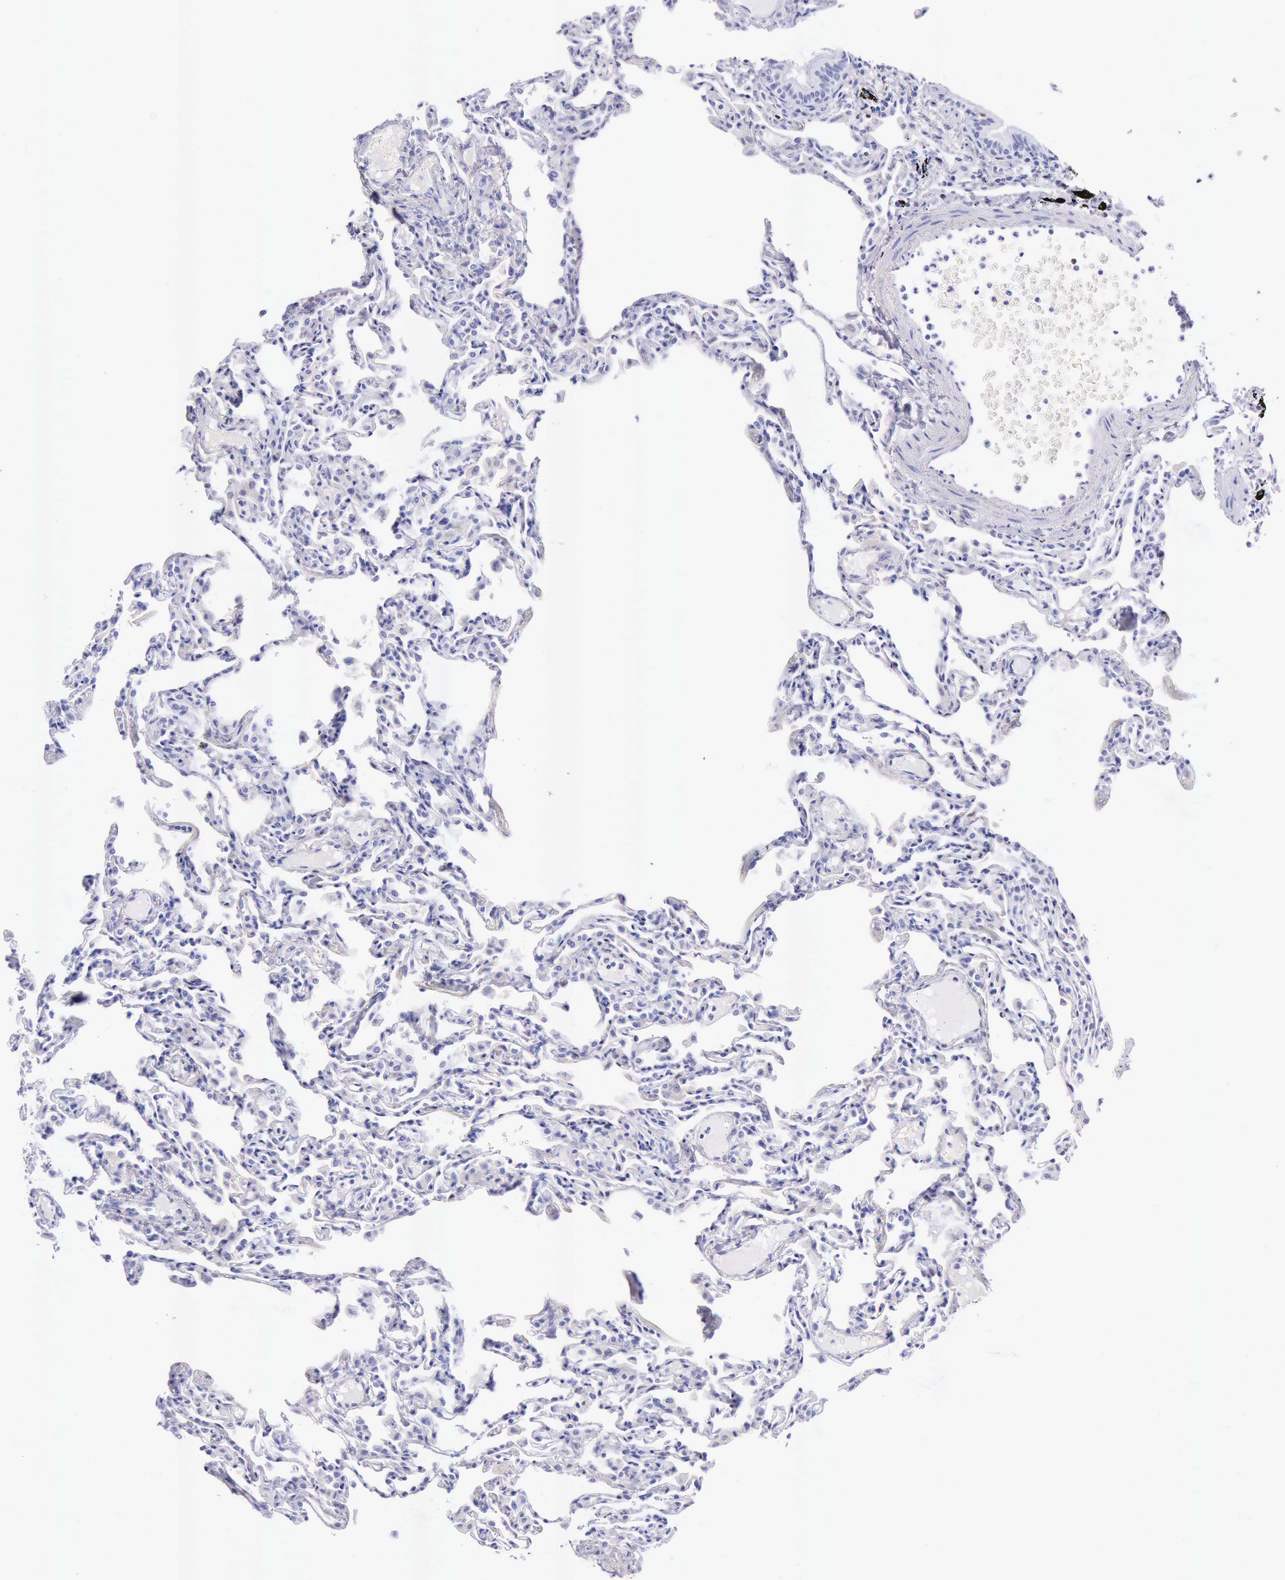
{"staining": {"intensity": "negative", "quantity": "none", "location": "none"}, "tissue": "lung", "cell_type": "Alveolar cells", "image_type": "normal", "snomed": [{"axis": "morphology", "description": "Normal tissue, NOS"}, {"axis": "topography", "description": "Lung"}], "caption": "DAB (3,3'-diaminobenzidine) immunohistochemical staining of normal lung reveals no significant expression in alveolar cells.", "gene": "MCM2", "patient": {"sex": "female", "age": 49}}